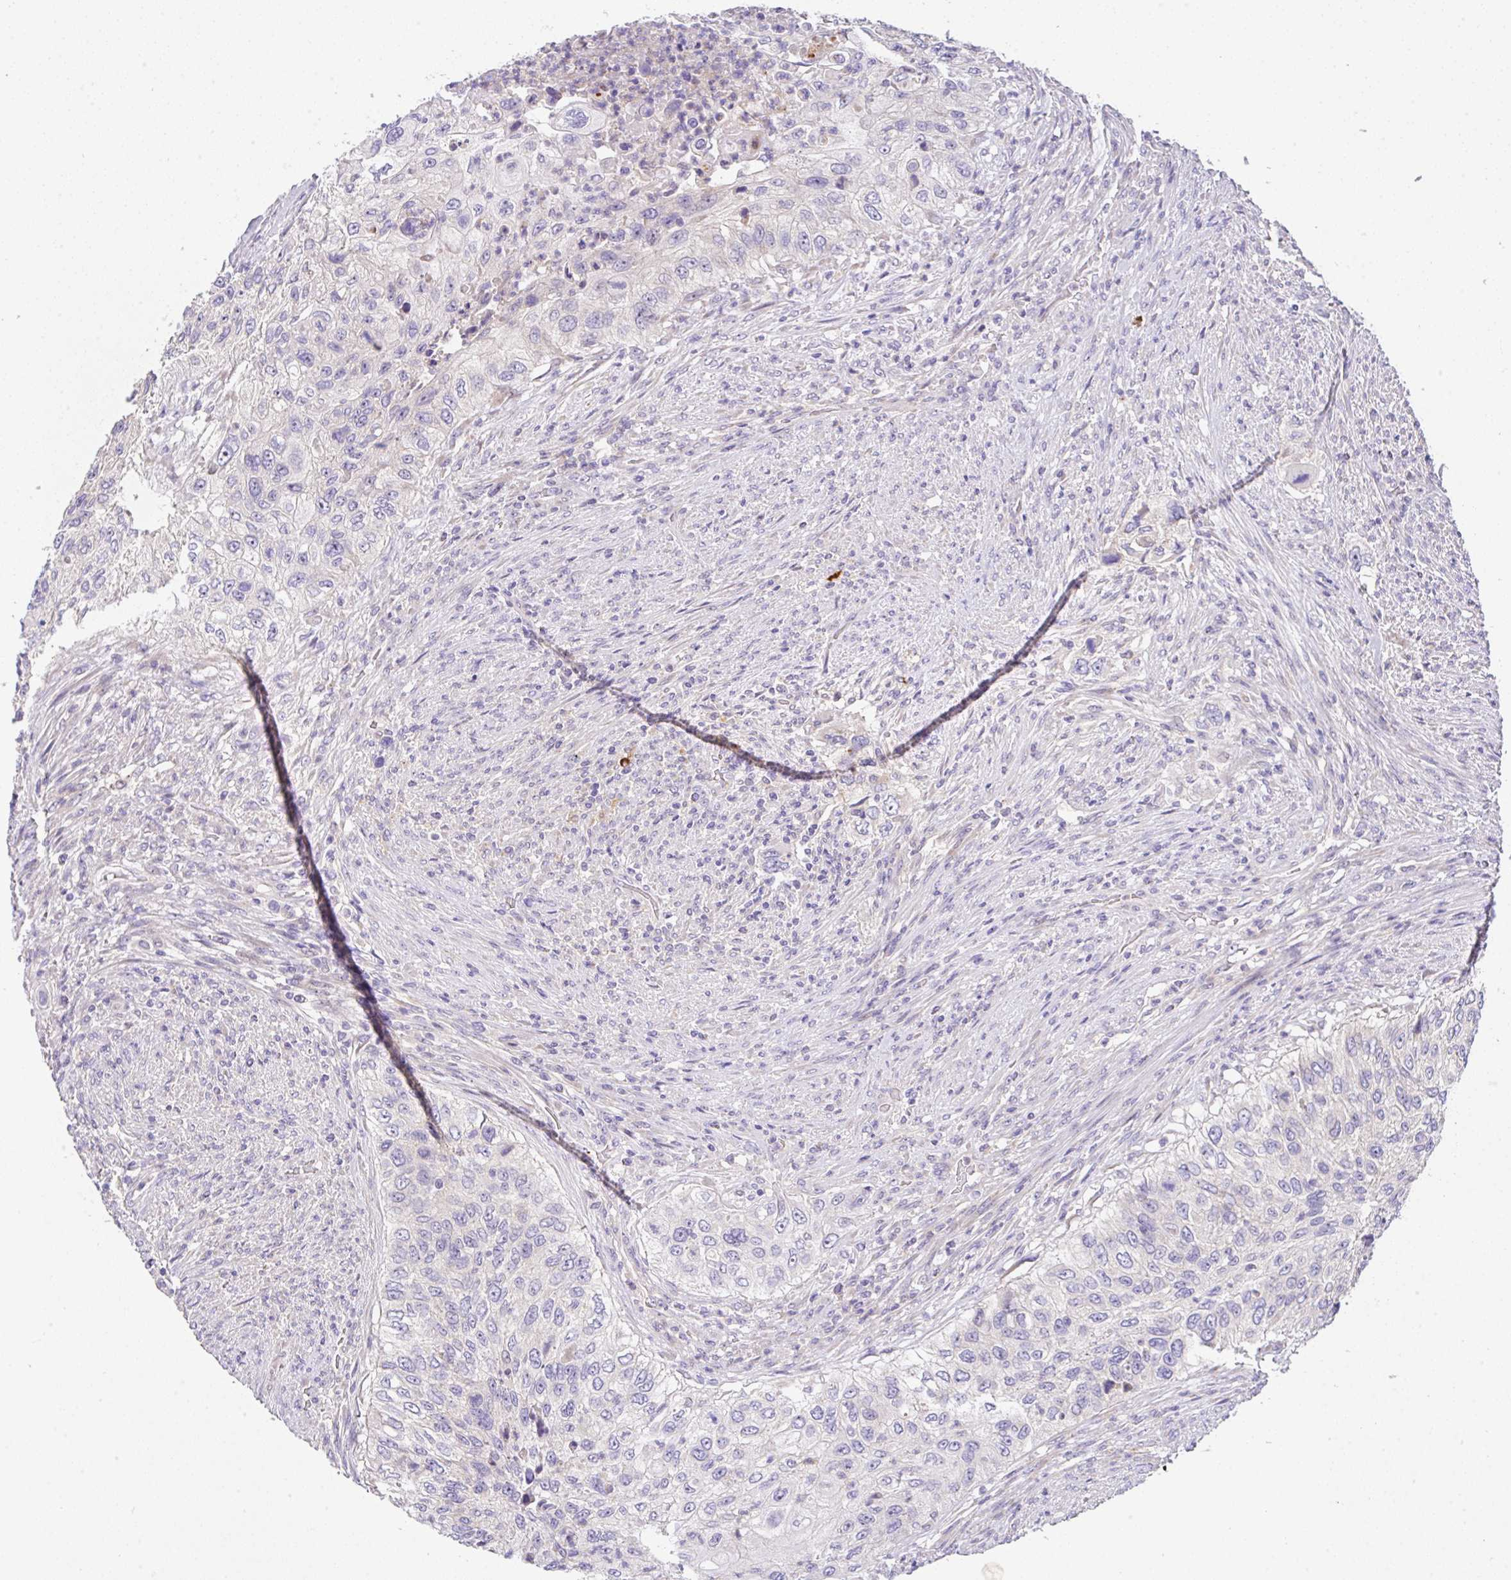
{"staining": {"intensity": "weak", "quantity": "<25%", "location": "cytoplasmic/membranous"}, "tissue": "urothelial cancer", "cell_type": "Tumor cells", "image_type": "cancer", "snomed": [{"axis": "morphology", "description": "Urothelial carcinoma, High grade"}, {"axis": "topography", "description": "Urinary bladder"}], "caption": "Immunohistochemistry (IHC) of human urothelial cancer demonstrates no staining in tumor cells.", "gene": "EPN3", "patient": {"sex": "female", "age": 60}}